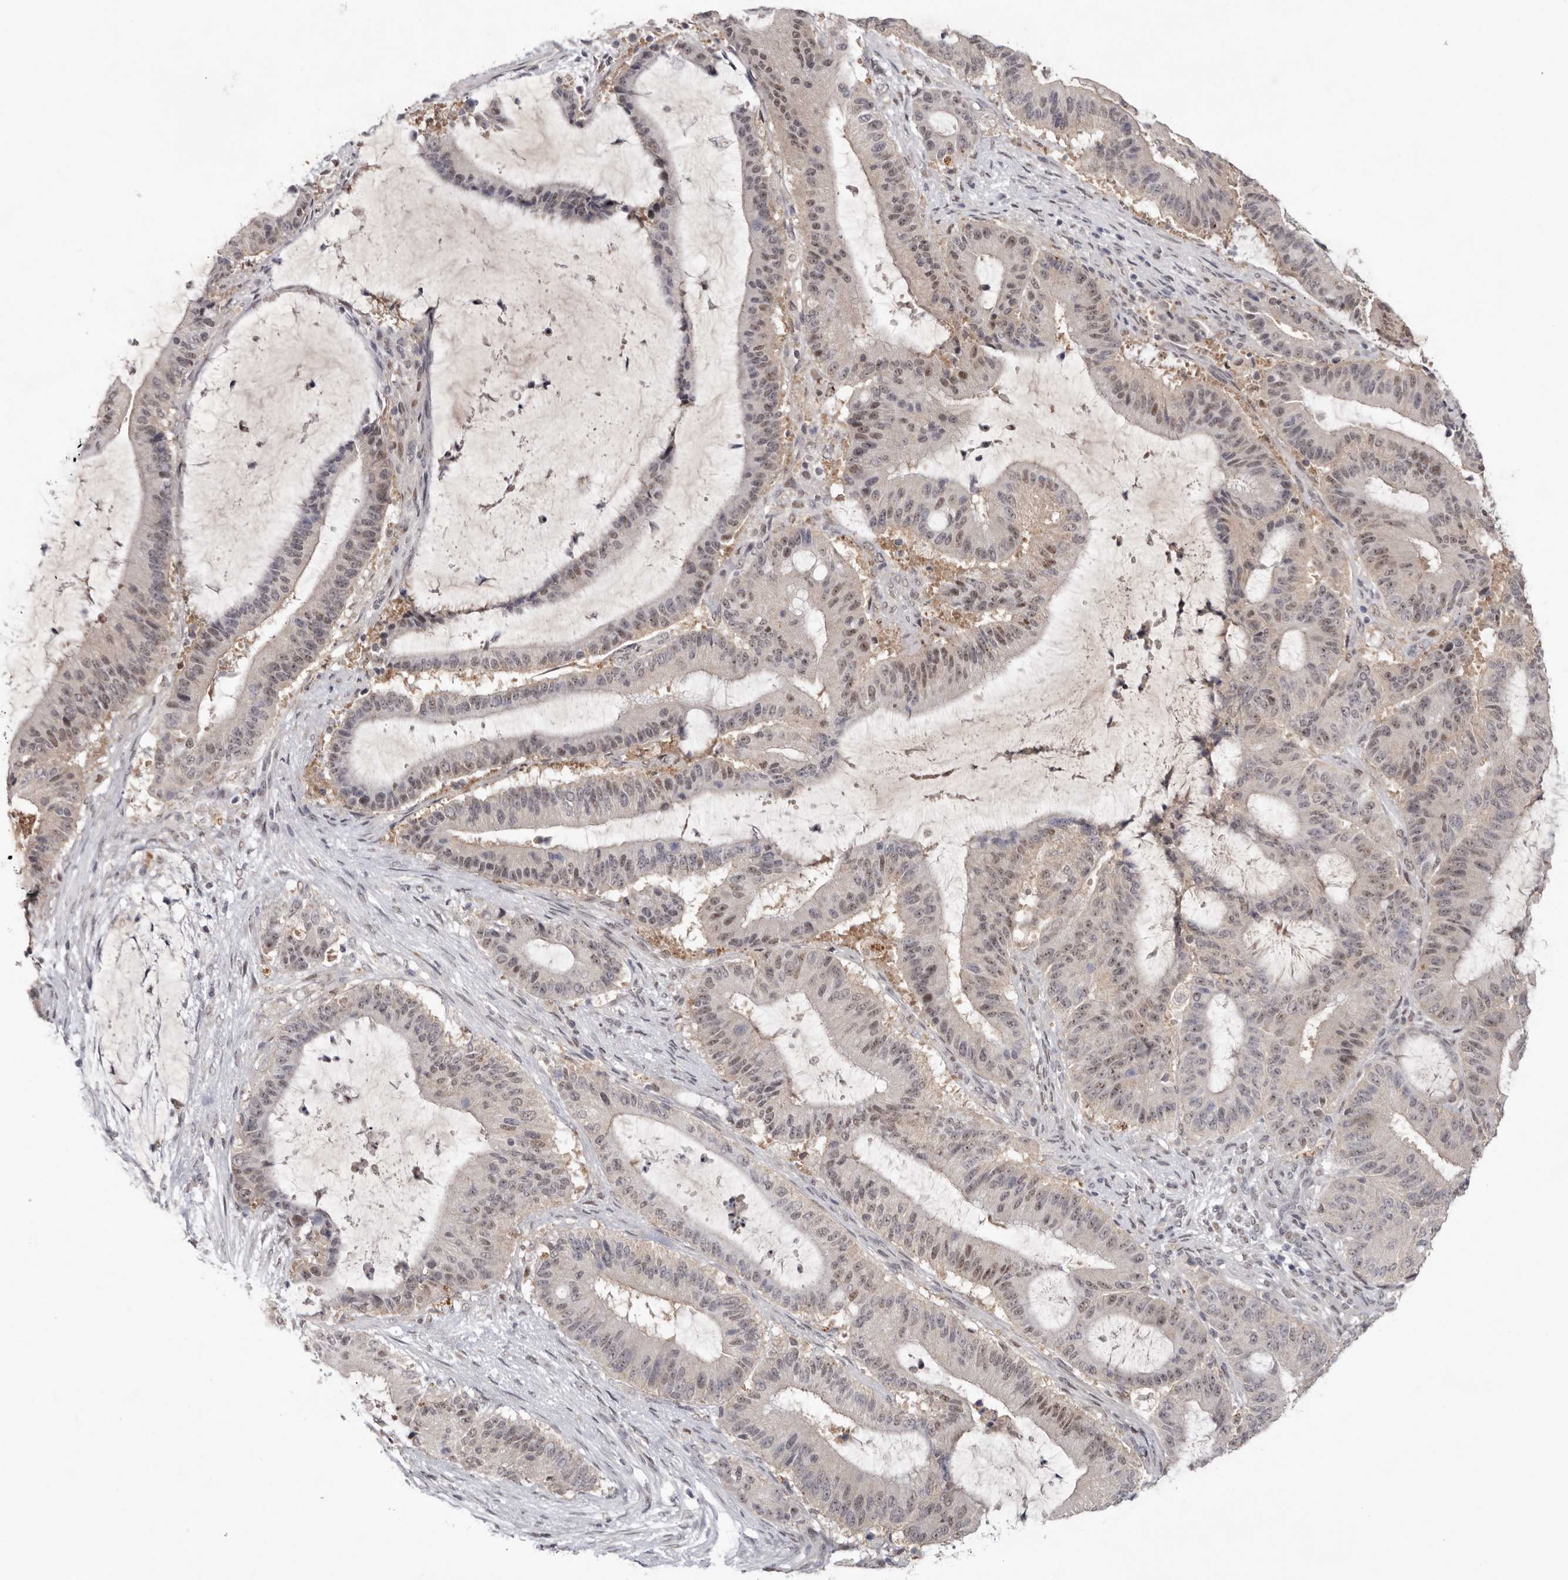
{"staining": {"intensity": "weak", "quantity": ">75%", "location": "nuclear"}, "tissue": "liver cancer", "cell_type": "Tumor cells", "image_type": "cancer", "snomed": [{"axis": "morphology", "description": "Normal tissue, NOS"}, {"axis": "morphology", "description": "Cholangiocarcinoma"}, {"axis": "topography", "description": "Liver"}, {"axis": "topography", "description": "Peripheral nerve tissue"}], "caption": "Immunohistochemistry (IHC) (DAB (3,3'-diaminobenzidine)) staining of human liver cholangiocarcinoma shows weak nuclear protein staining in about >75% of tumor cells.", "gene": "TADA1", "patient": {"sex": "female", "age": 73}}